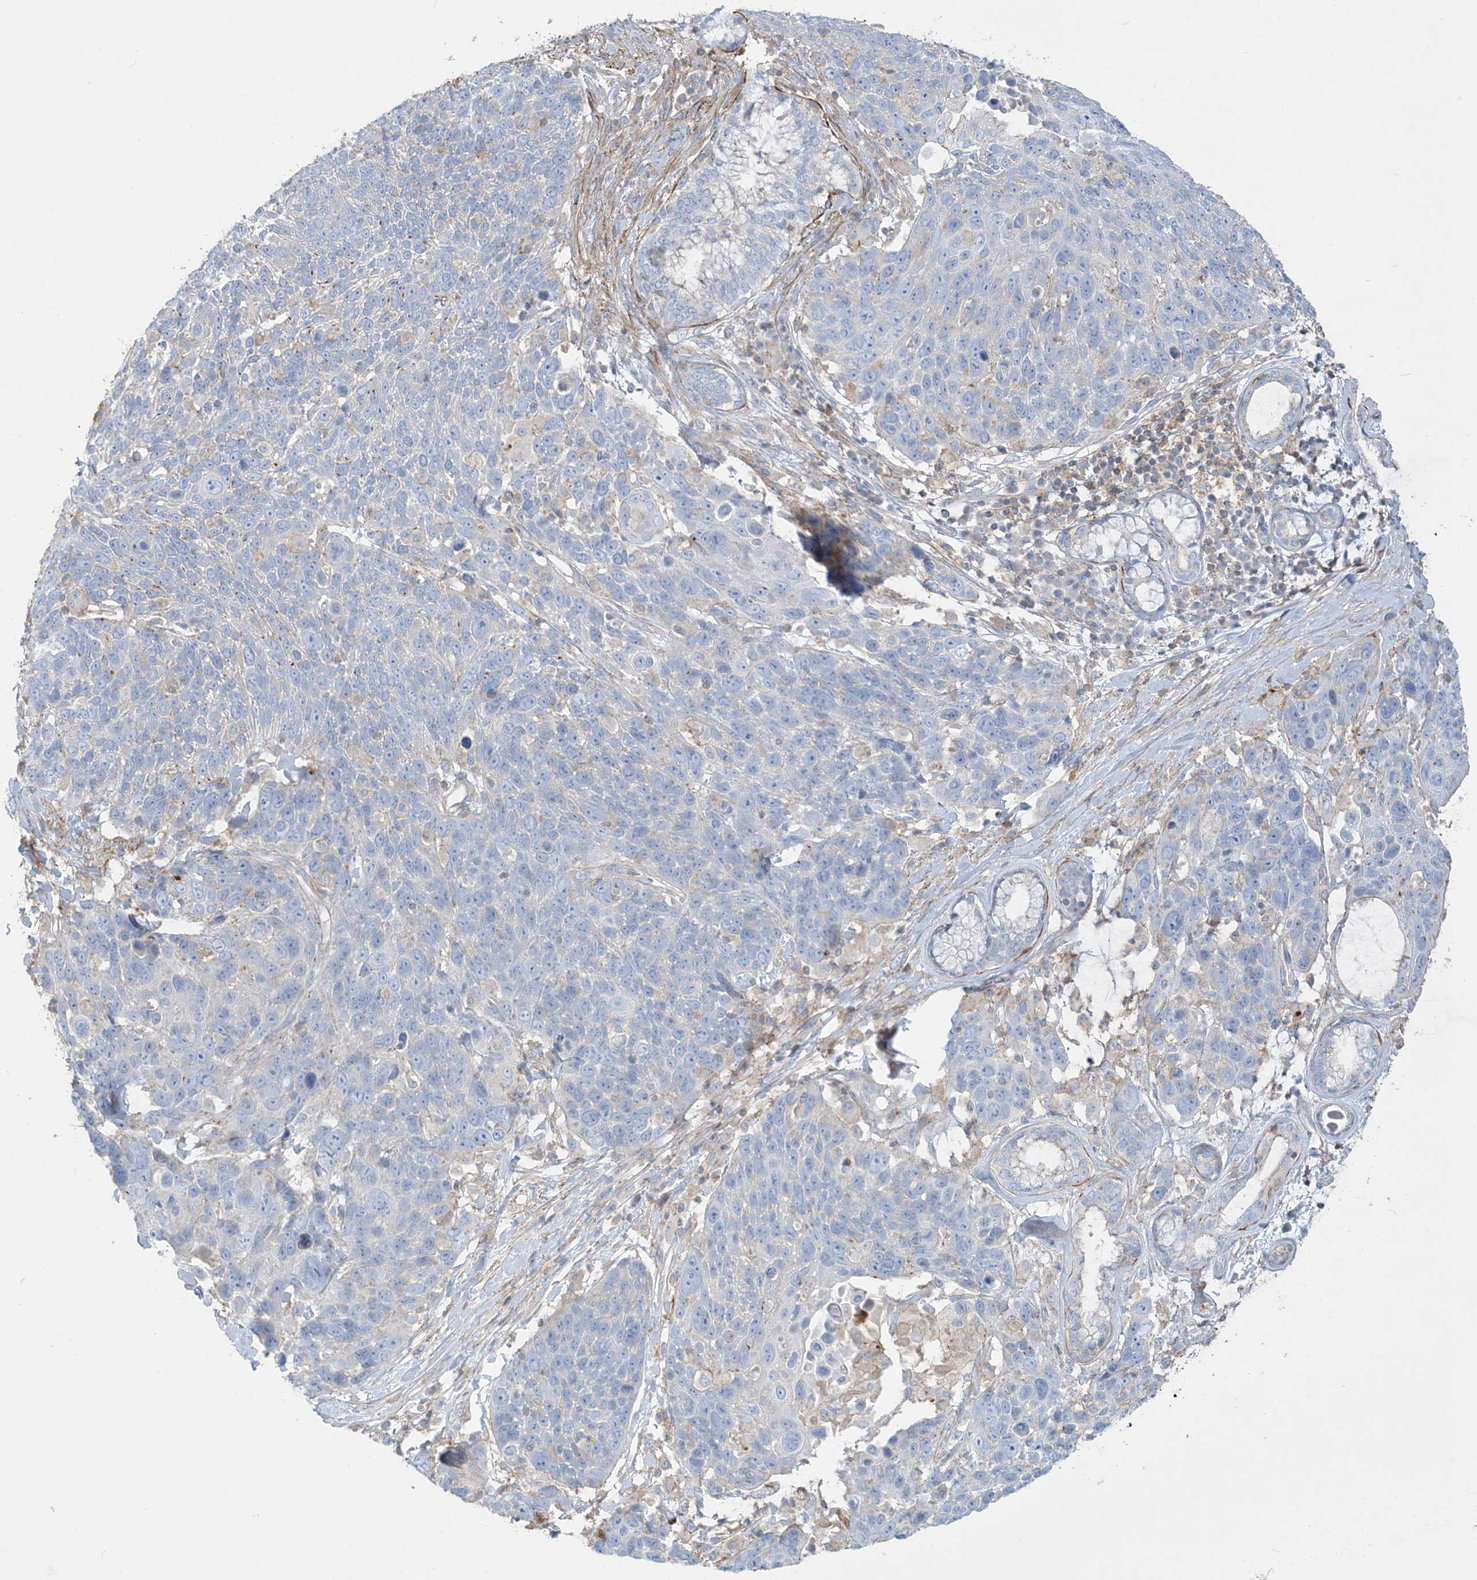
{"staining": {"intensity": "negative", "quantity": "none", "location": "none"}, "tissue": "lung cancer", "cell_type": "Tumor cells", "image_type": "cancer", "snomed": [{"axis": "morphology", "description": "Squamous cell carcinoma, NOS"}, {"axis": "topography", "description": "Lung"}], "caption": "Squamous cell carcinoma (lung) stained for a protein using immunohistochemistry (IHC) exhibits no positivity tumor cells.", "gene": "GTF3C2", "patient": {"sex": "male", "age": 66}}